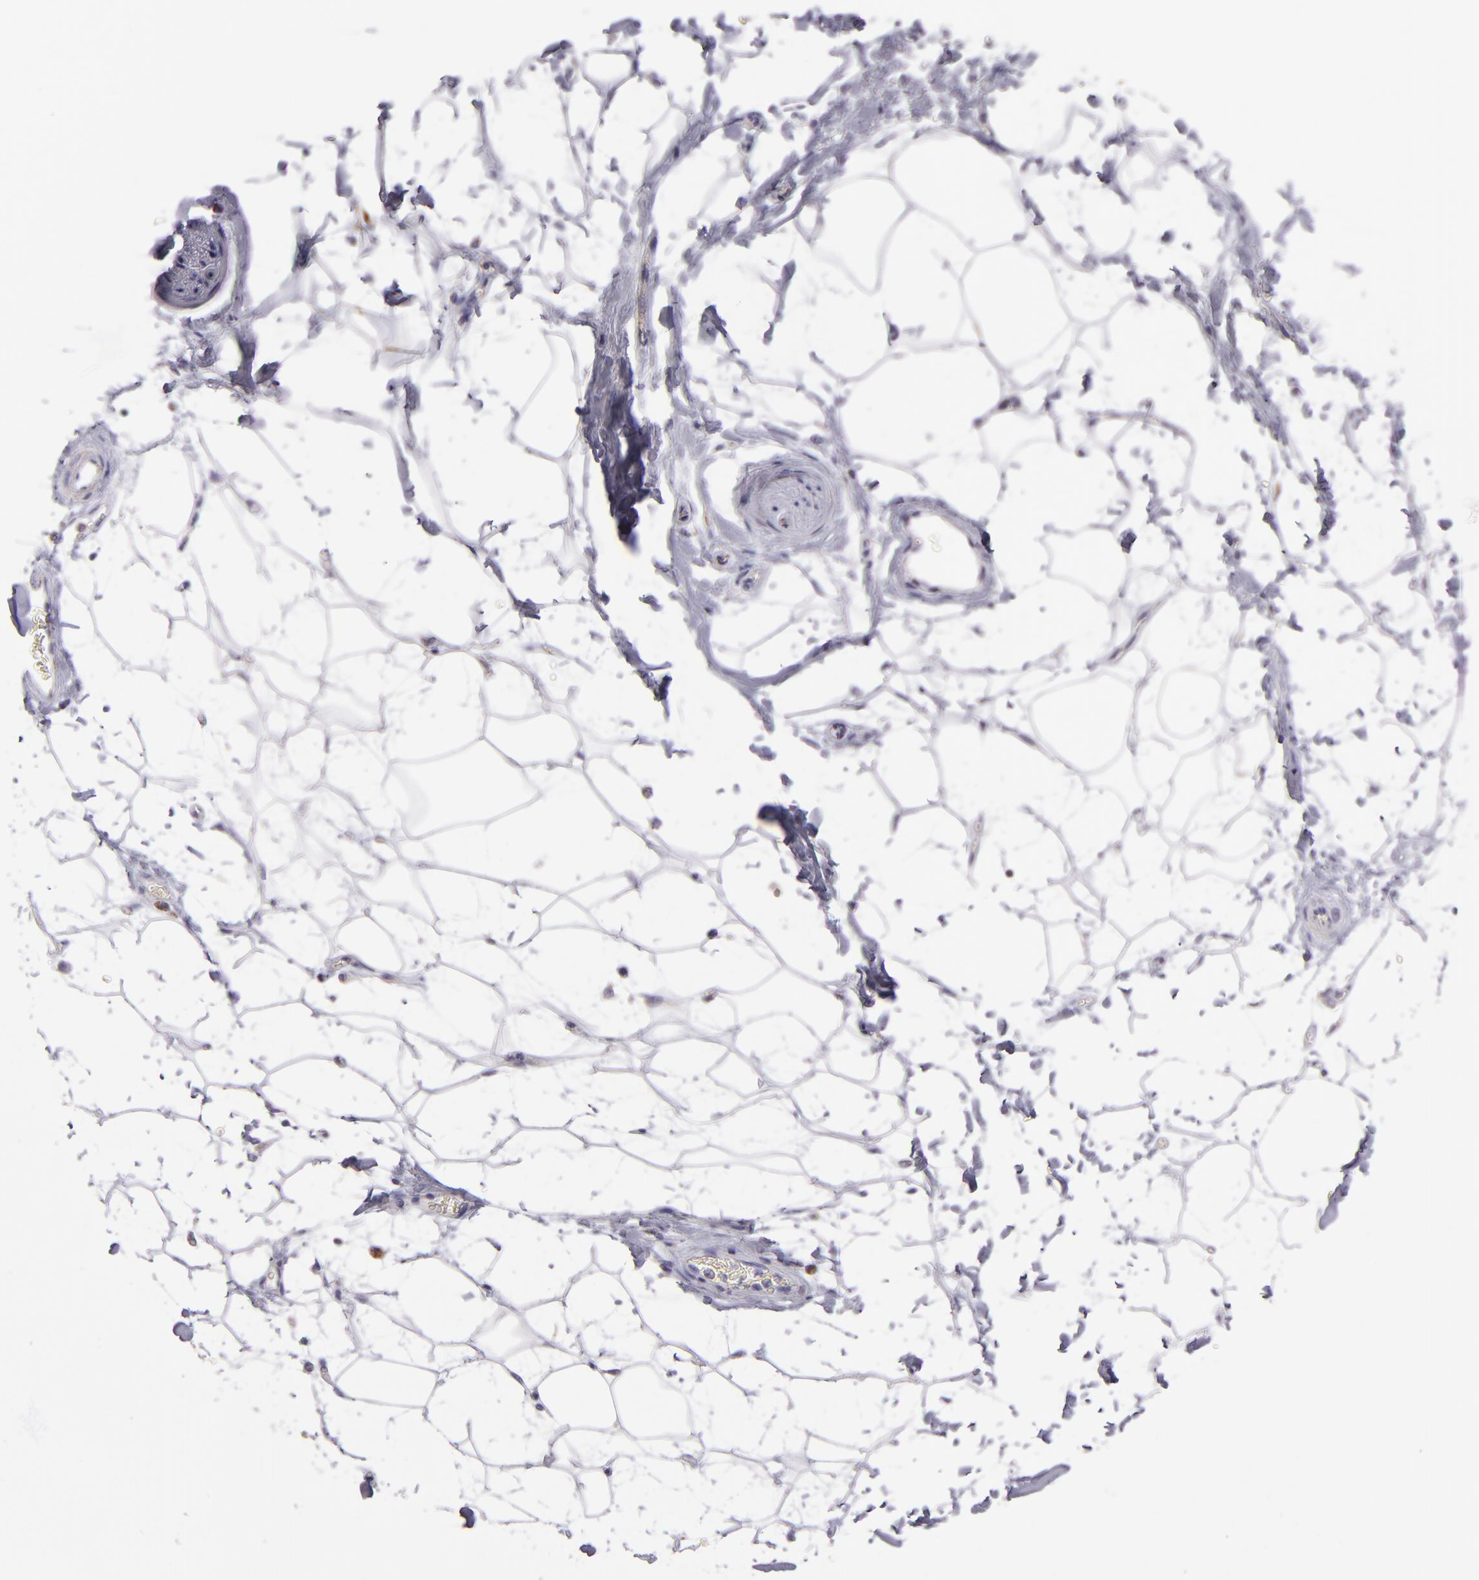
{"staining": {"intensity": "negative", "quantity": "none", "location": "none"}, "tissue": "adipose tissue", "cell_type": "Adipocytes", "image_type": "normal", "snomed": [{"axis": "morphology", "description": "Normal tissue, NOS"}, {"axis": "topography", "description": "Soft tissue"}], "caption": "The immunohistochemistry image has no significant staining in adipocytes of adipose tissue.", "gene": "HSPD1", "patient": {"sex": "male", "age": 72}}